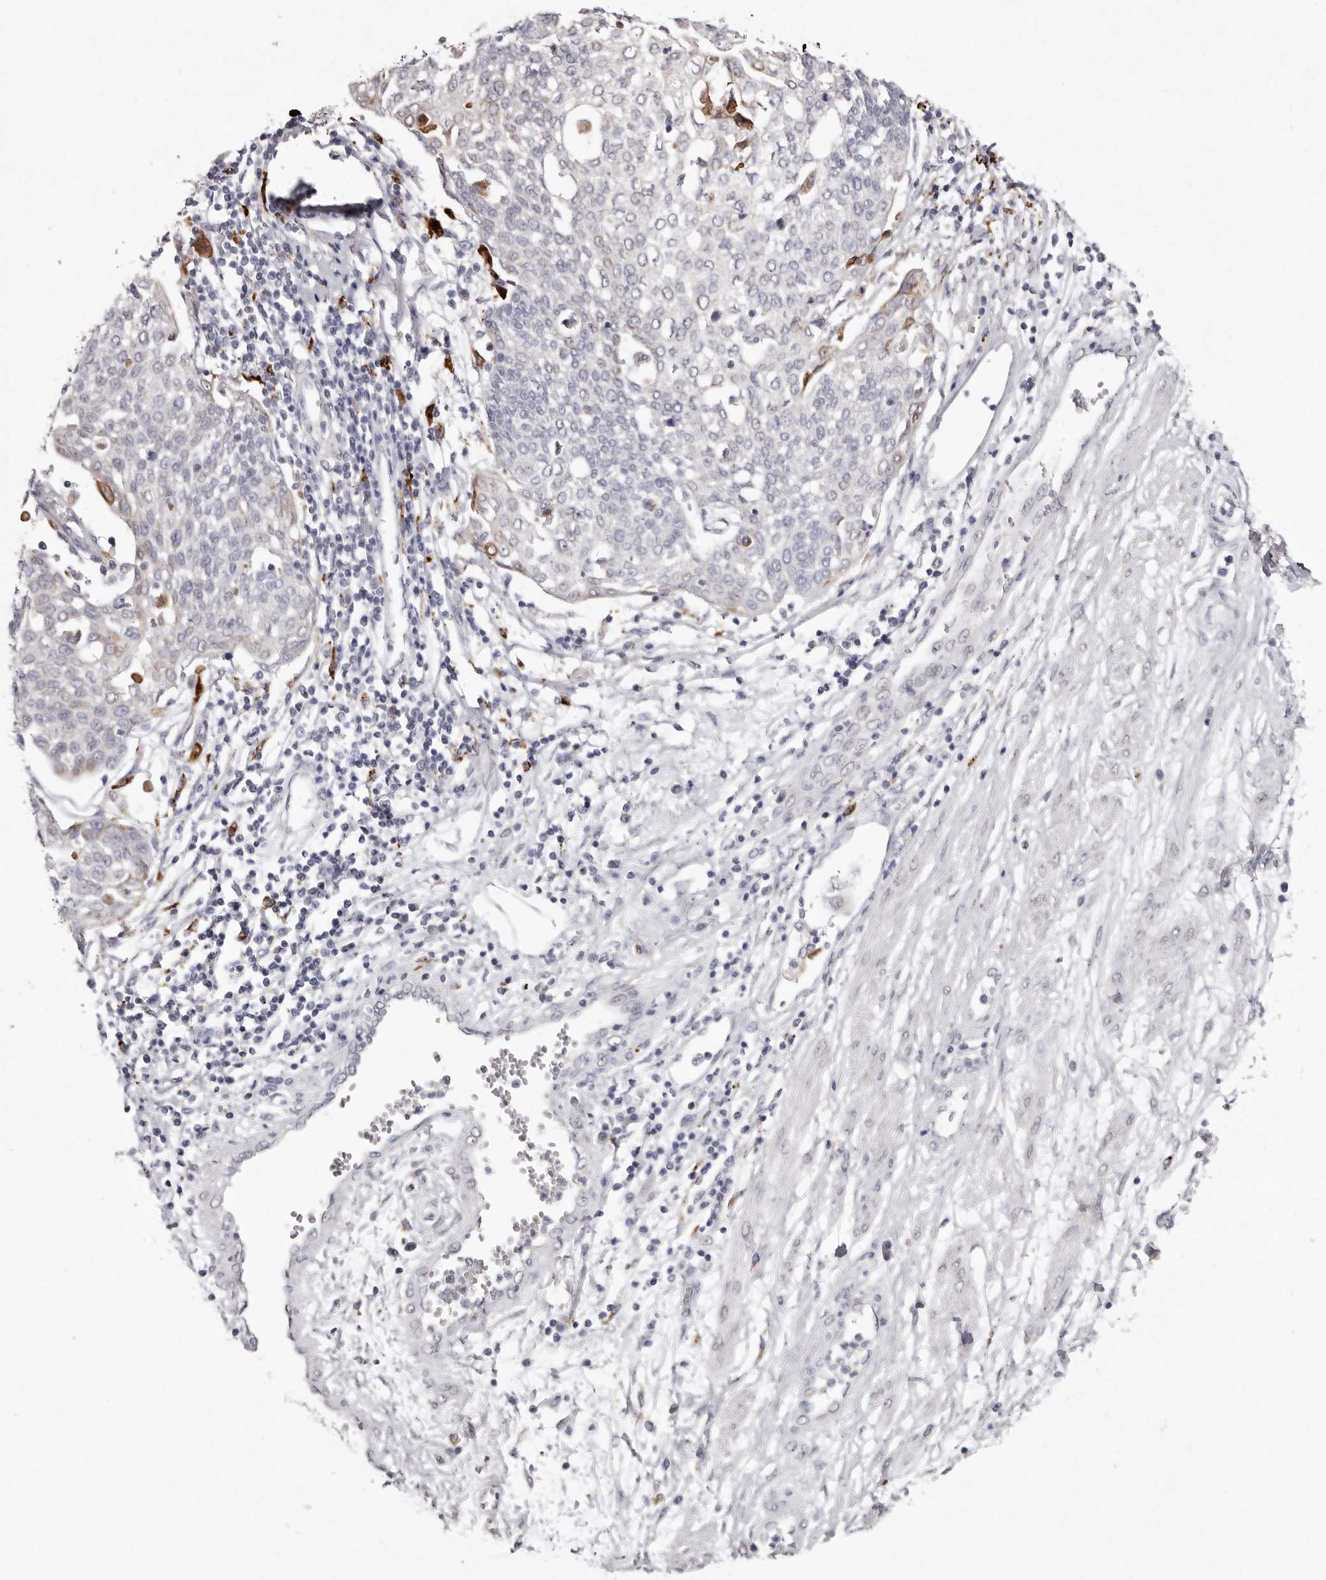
{"staining": {"intensity": "negative", "quantity": "none", "location": "none"}, "tissue": "cervical cancer", "cell_type": "Tumor cells", "image_type": "cancer", "snomed": [{"axis": "morphology", "description": "Squamous cell carcinoma, NOS"}, {"axis": "topography", "description": "Cervix"}], "caption": "Cervical cancer (squamous cell carcinoma) was stained to show a protein in brown. There is no significant positivity in tumor cells.", "gene": "FAM185A", "patient": {"sex": "female", "age": 34}}